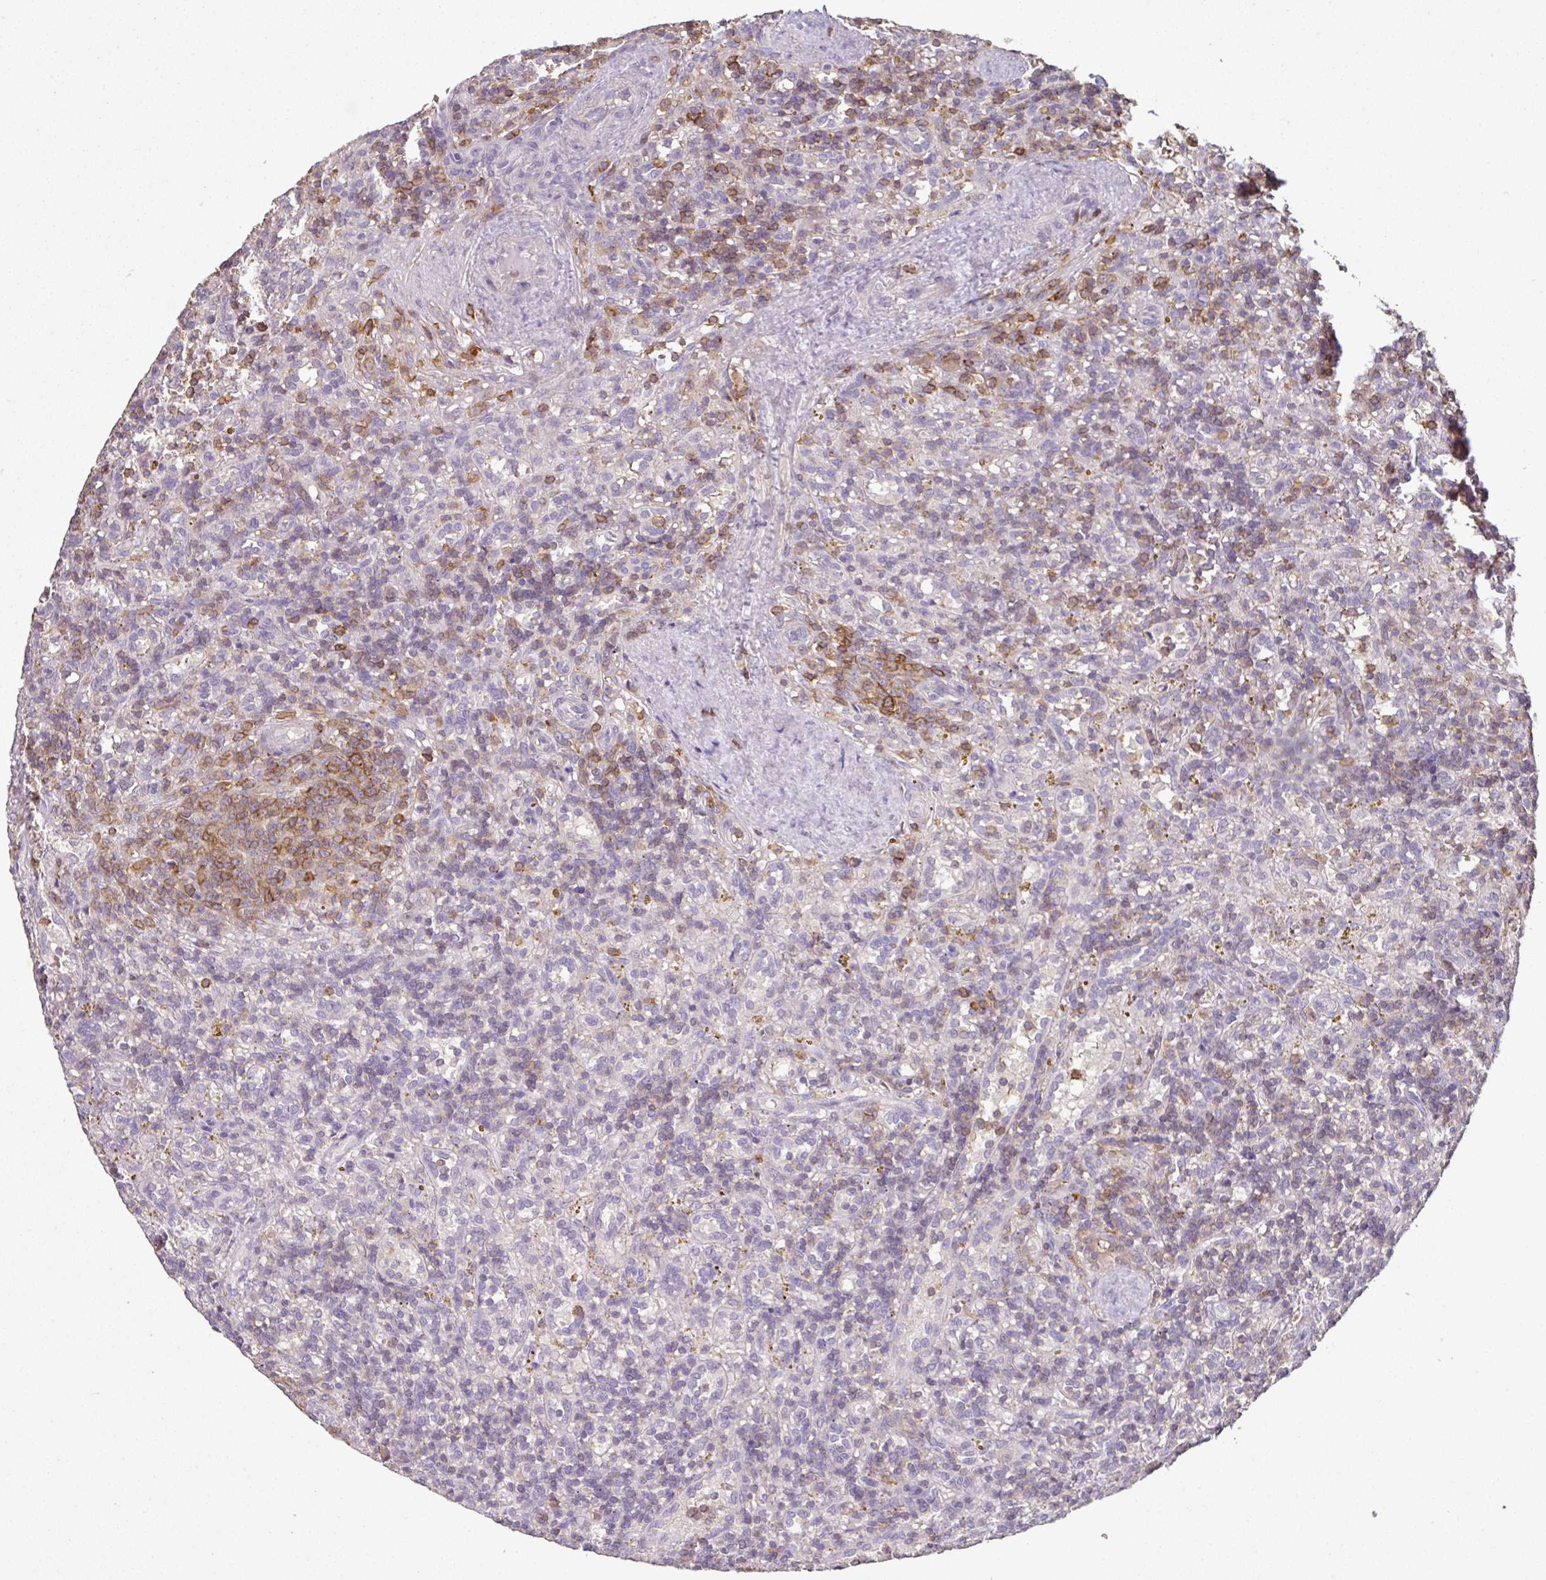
{"staining": {"intensity": "moderate", "quantity": "25%-75%", "location": "cytoplasmic/membranous"}, "tissue": "lymphoma", "cell_type": "Tumor cells", "image_type": "cancer", "snomed": [{"axis": "morphology", "description": "Malignant lymphoma, non-Hodgkin's type, Low grade"}, {"axis": "topography", "description": "Spleen"}], "caption": "Immunohistochemistry (IHC) staining of lymphoma, which reveals medium levels of moderate cytoplasmic/membranous positivity in approximately 25%-75% of tumor cells indicating moderate cytoplasmic/membranous protein expression. The staining was performed using DAB (3,3'-diaminobenzidine) (brown) for protein detection and nuclei were counterstained in hematoxylin (blue).", "gene": "OLFML2B", "patient": {"sex": "male", "age": 67}}